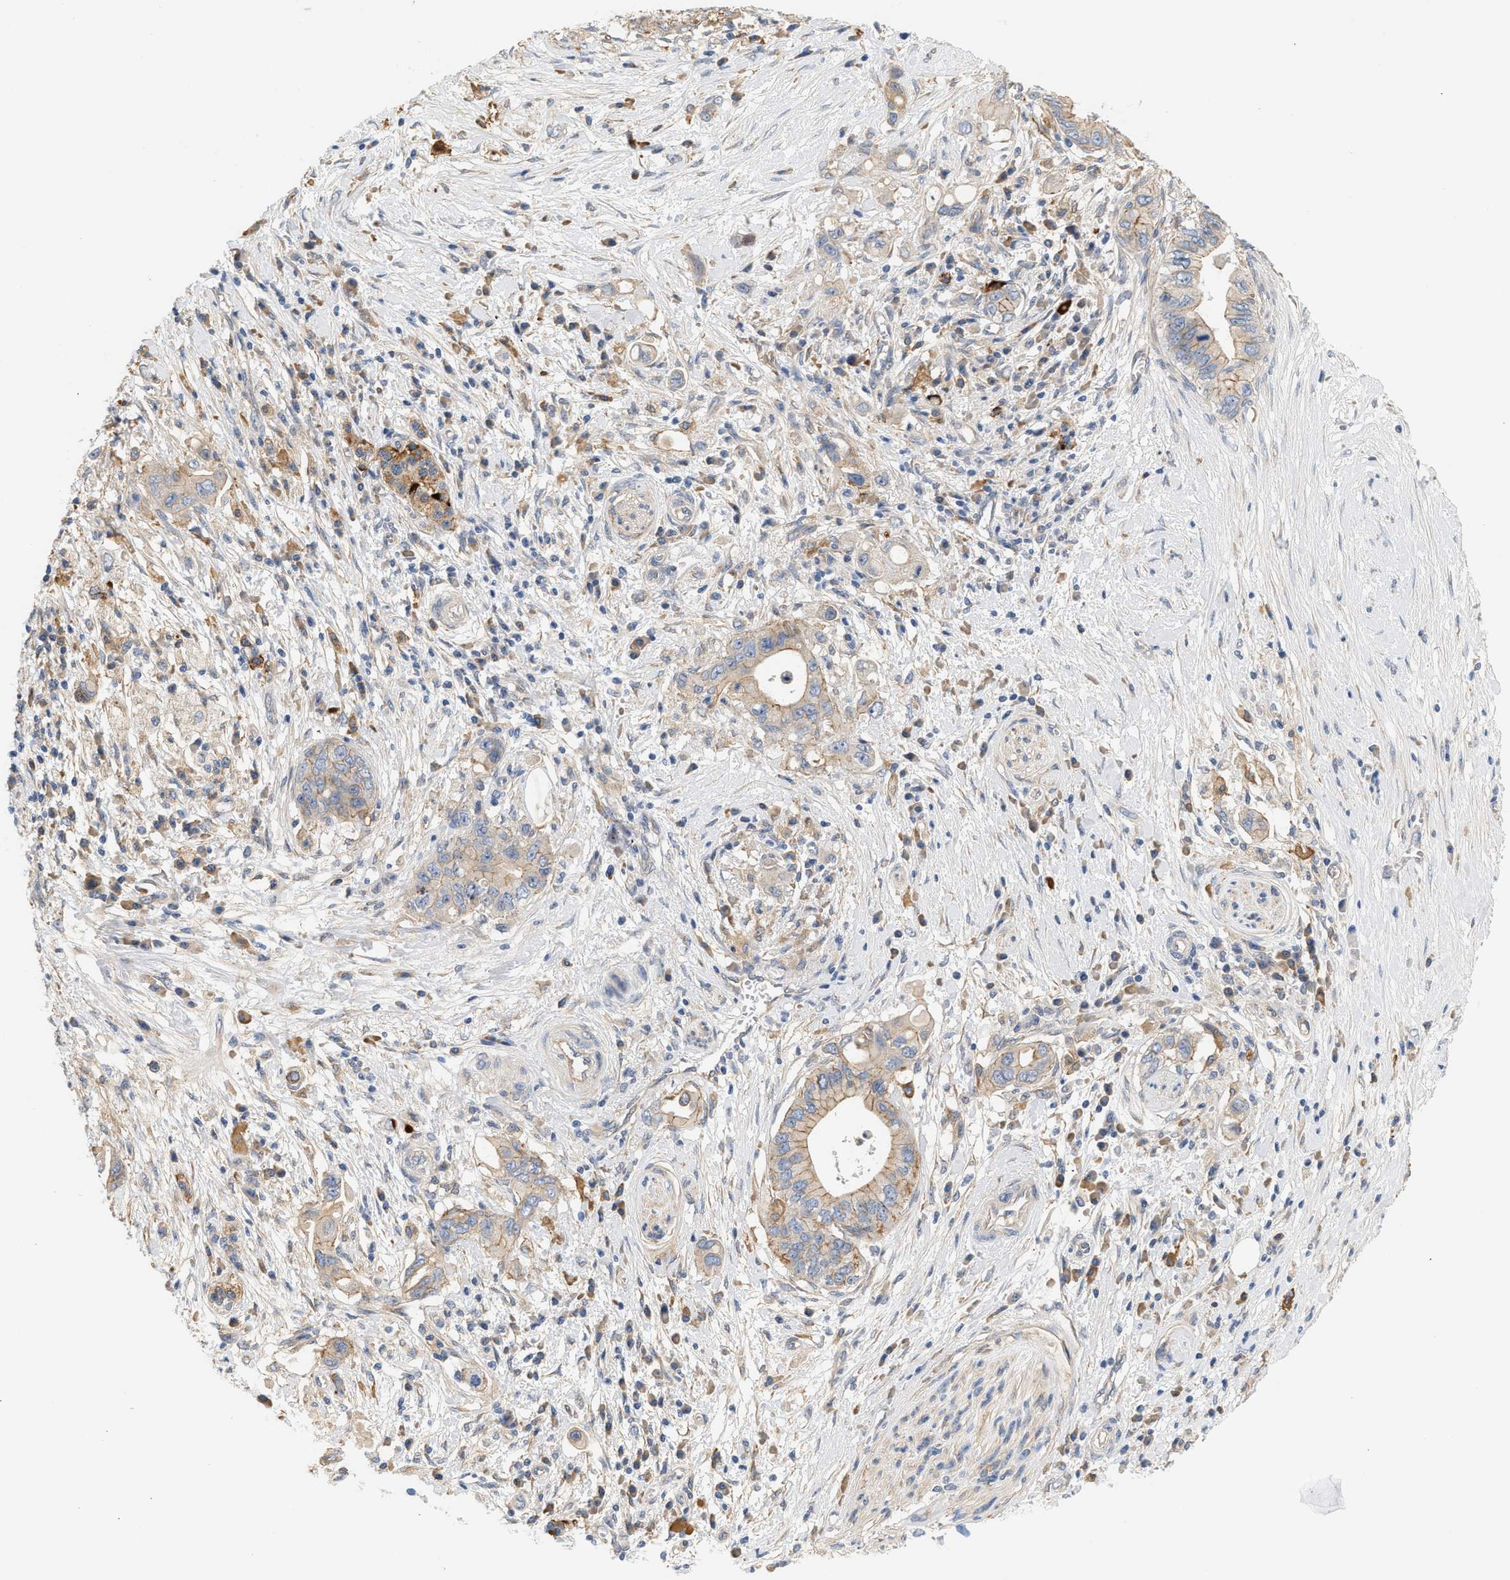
{"staining": {"intensity": "weak", "quantity": ">75%", "location": "cytoplasmic/membranous"}, "tissue": "pancreatic cancer", "cell_type": "Tumor cells", "image_type": "cancer", "snomed": [{"axis": "morphology", "description": "Adenocarcinoma, NOS"}, {"axis": "topography", "description": "Pancreas"}], "caption": "Pancreatic adenocarcinoma was stained to show a protein in brown. There is low levels of weak cytoplasmic/membranous staining in approximately >75% of tumor cells.", "gene": "CTXN1", "patient": {"sex": "female", "age": 73}}